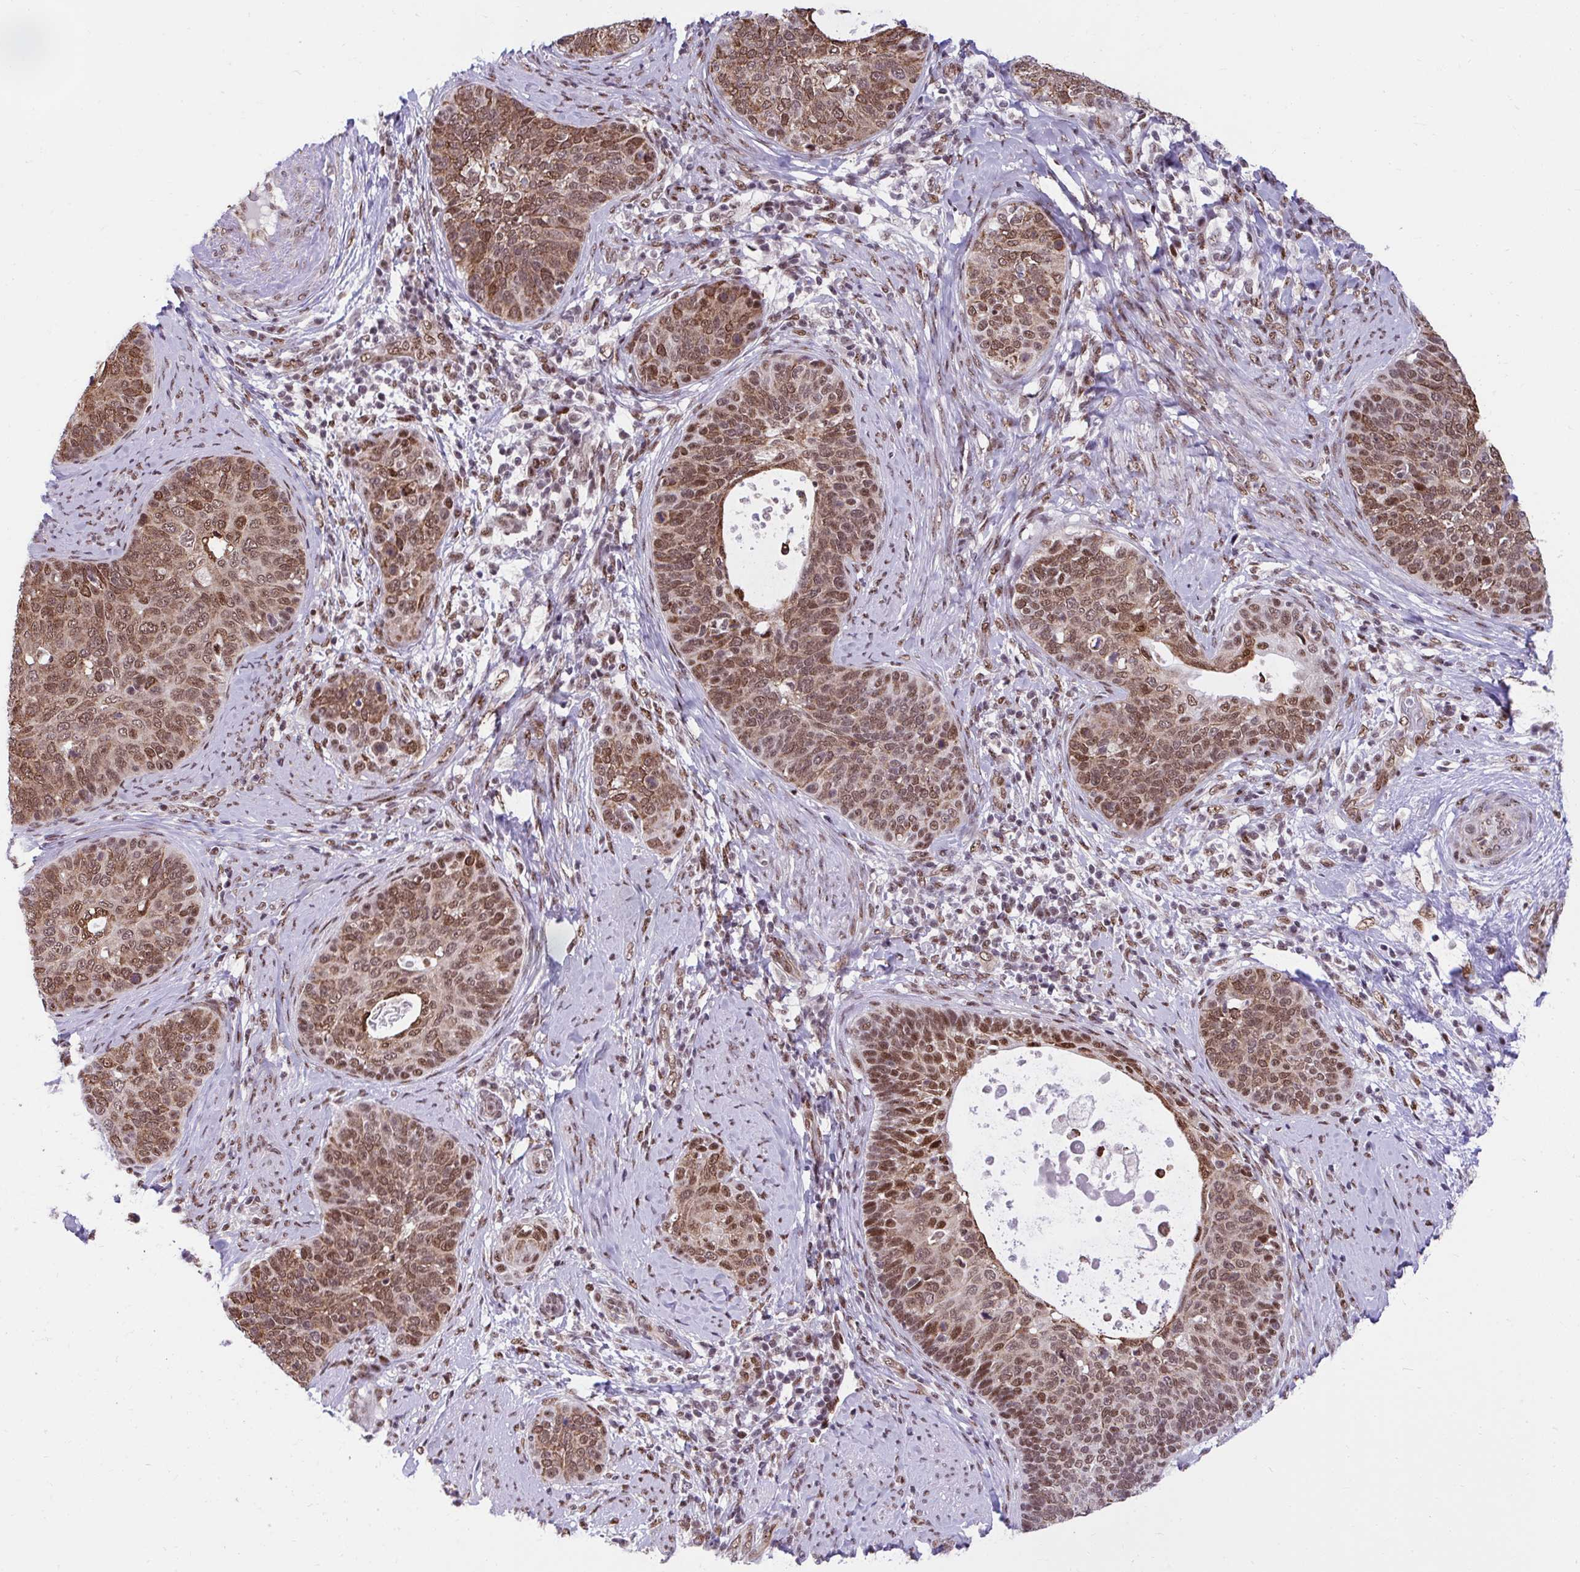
{"staining": {"intensity": "moderate", "quantity": ">75%", "location": "cytoplasmic/membranous,nuclear"}, "tissue": "cervical cancer", "cell_type": "Tumor cells", "image_type": "cancer", "snomed": [{"axis": "morphology", "description": "Squamous cell carcinoma, NOS"}, {"axis": "topography", "description": "Cervix"}], "caption": "Squamous cell carcinoma (cervical) tissue shows moderate cytoplasmic/membranous and nuclear staining in approximately >75% of tumor cells, visualized by immunohistochemistry.", "gene": "HOXA4", "patient": {"sex": "female", "age": 69}}